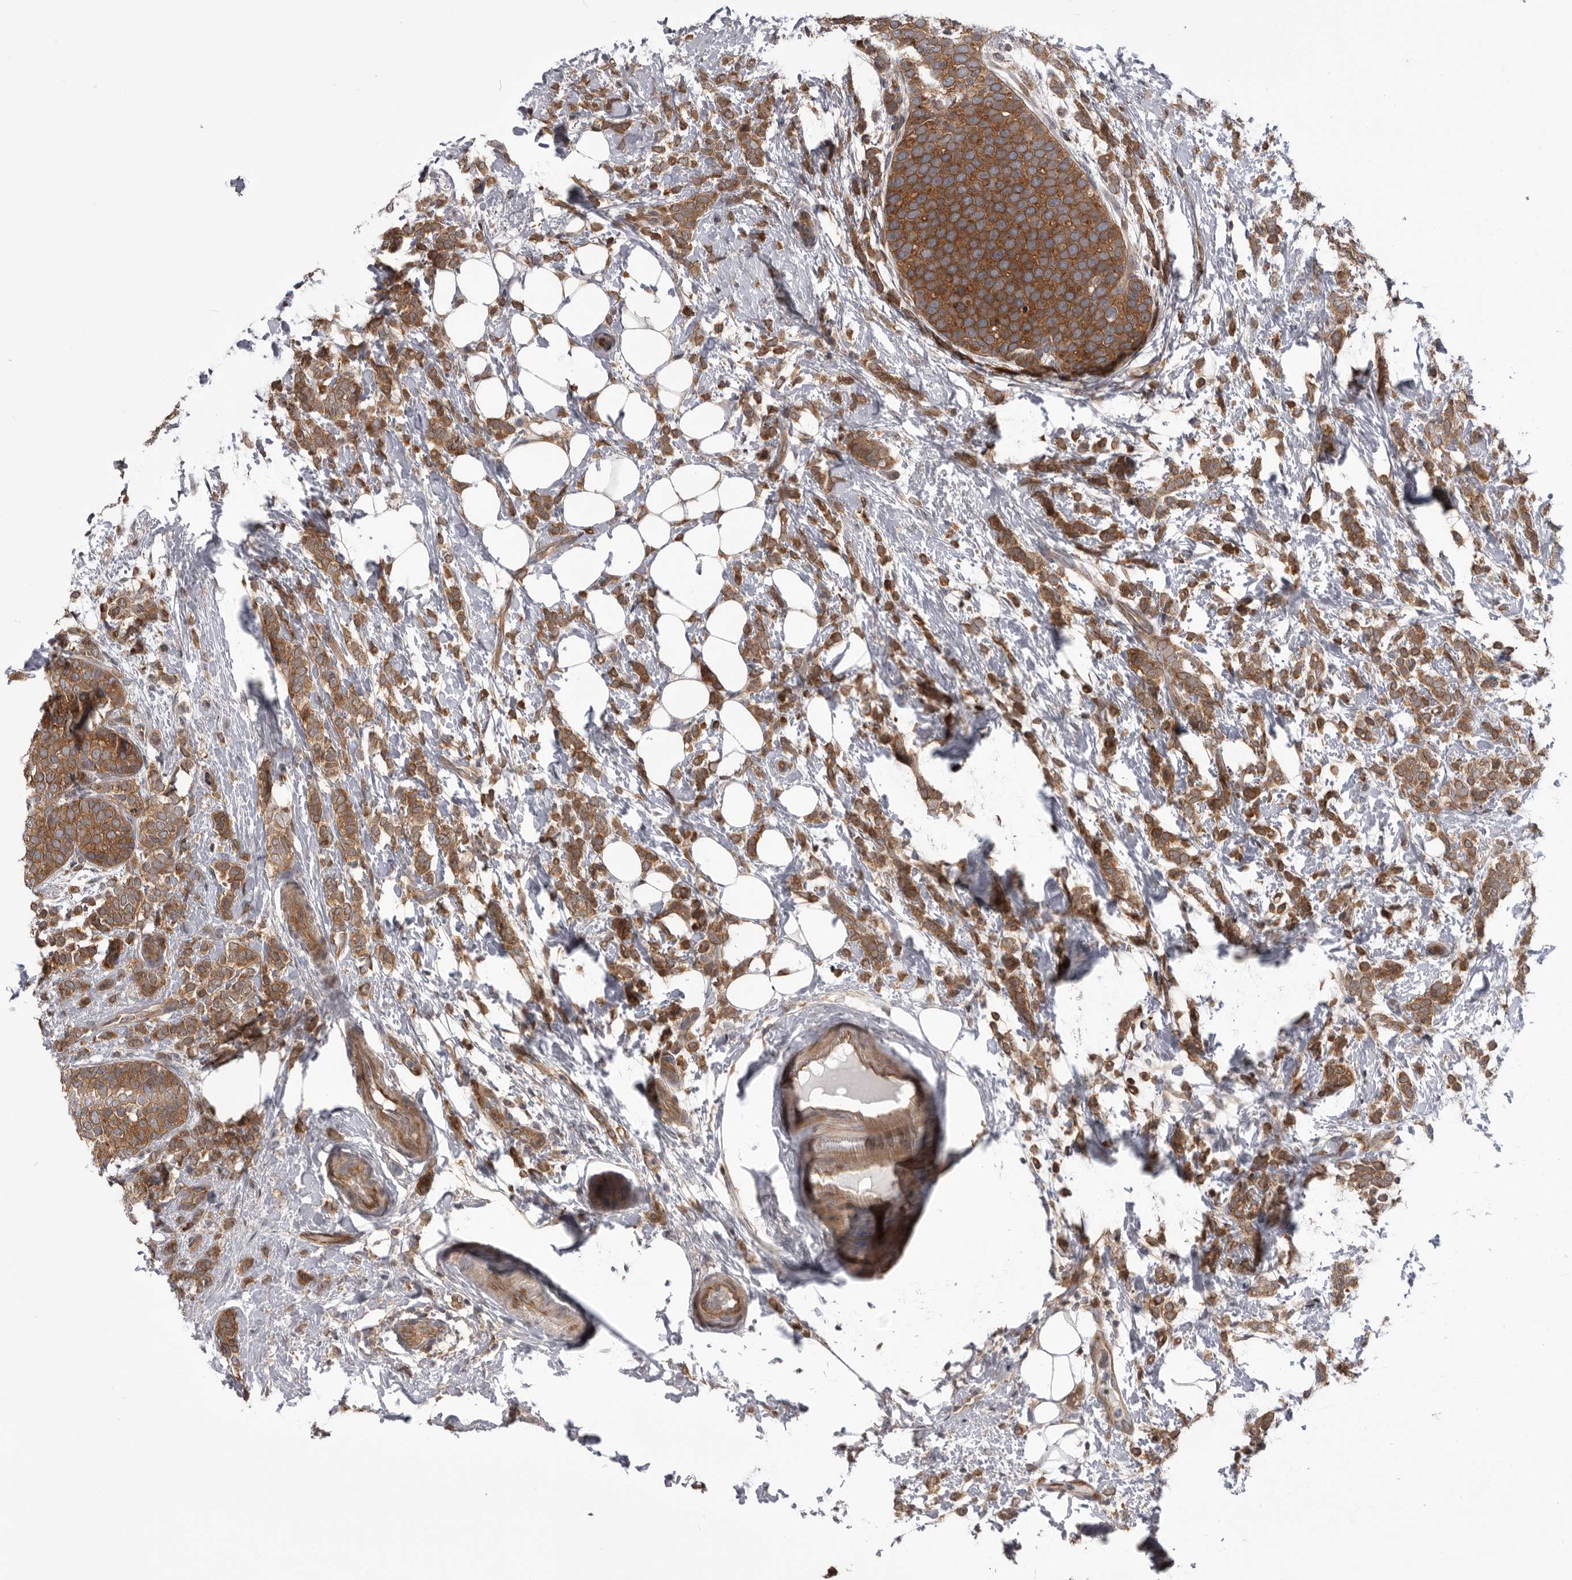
{"staining": {"intensity": "moderate", "quantity": ">75%", "location": "cytoplasmic/membranous"}, "tissue": "breast cancer", "cell_type": "Tumor cells", "image_type": "cancer", "snomed": [{"axis": "morphology", "description": "Lobular carcinoma"}, {"axis": "topography", "description": "Breast"}], "caption": "Breast lobular carcinoma stained for a protein reveals moderate cytoplasmic/membranous positivity in tumor cells.", "gene": "RAB3GAP2", "patient": {"sex": "female", "age": 50}}